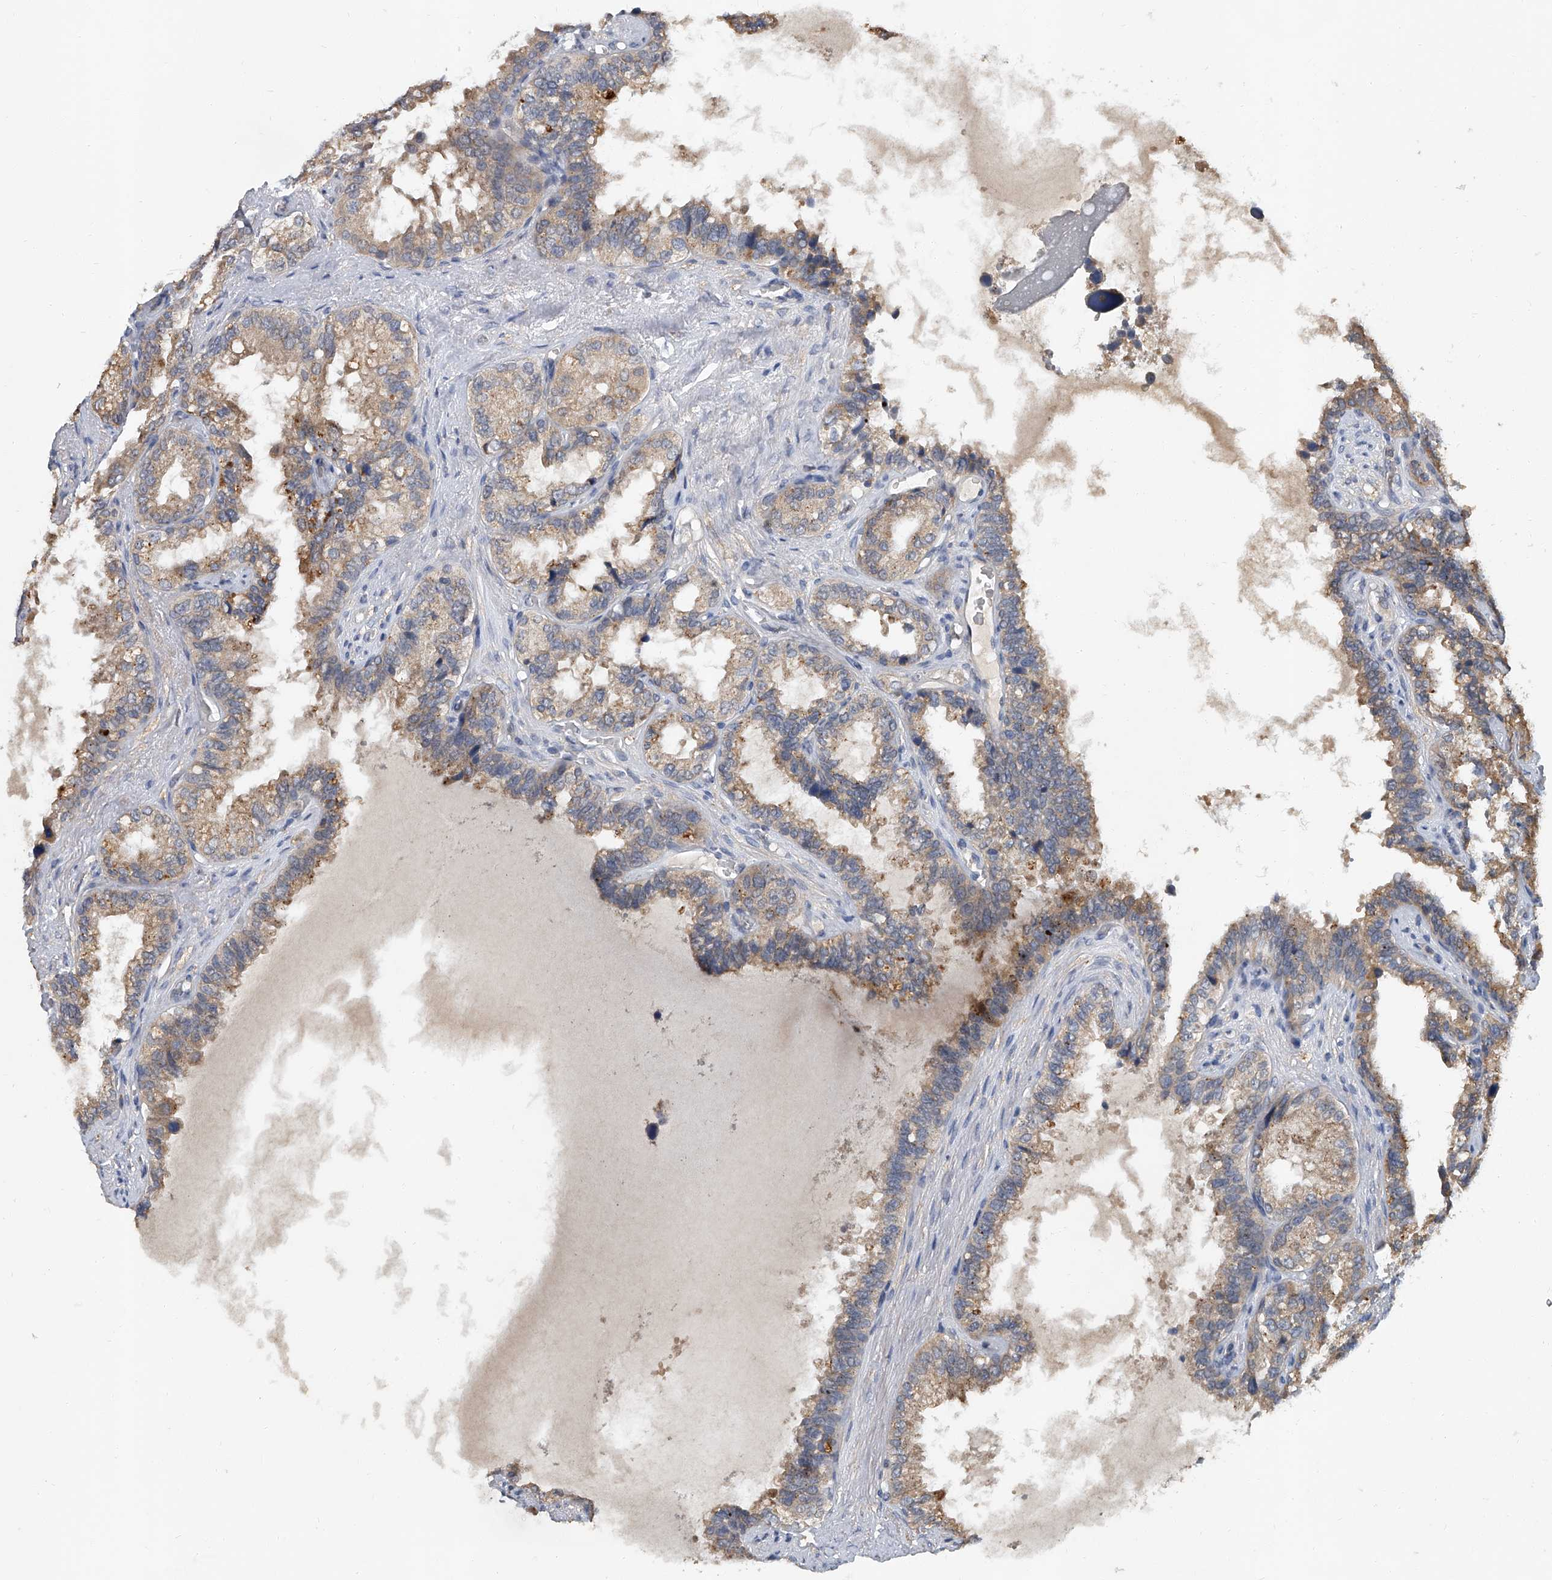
{"staining": {"intensity": "moderate", "quantity": ">75%", "location": "cytoplasmic/membranous"}, "tissue": "seminal vesicle", "cell_type": "Glandular cells", "image_type": "normal", "snomed": [{"axis": "morphology", "description": "Normal tissue, NOS"}, {"axis": "topography", "description": "Seminal veicle"}], "caption": "Immunohistochemical staining of unremarkable seminal vesicle demonstrates medium levels of moderate cytoplasmic/membranous expression in approximately >75% of glandular cells.", "gene": "JAG2", "patient": {"sex": "male", "age": 80}}